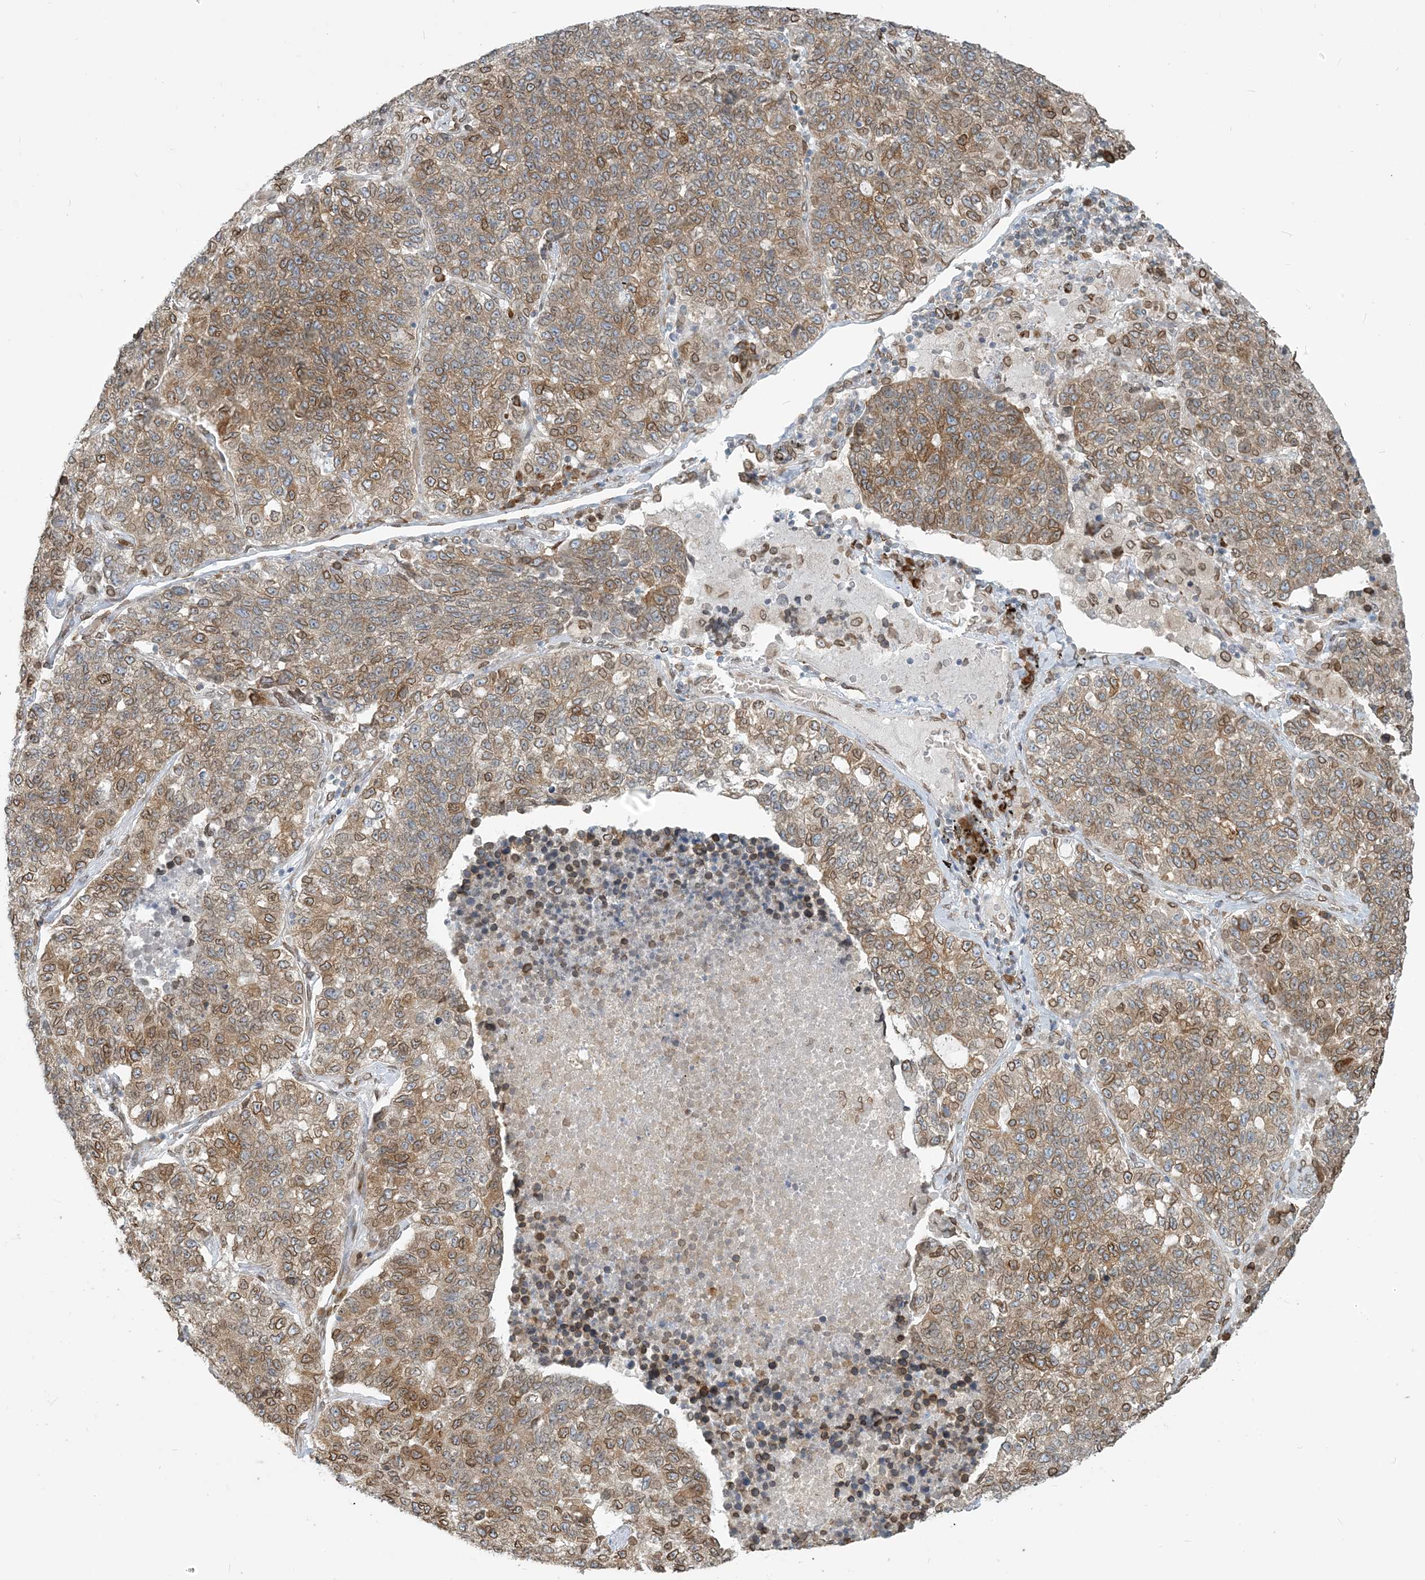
{"staining": {"intensity": "moderate", "quantity": ">75%", "location": "cytoplasmic/membranous,nuclear"}, "tissue": "lung cancer", "cell_type": "Tumor cells", "image_type": "cancer", "snomed": [{"axis": "morphology", "description": "Adenocarcinoma, NOS"}, {"axis": "topography", "description": "Lung"}], "caption": "Immunohistochemical staining of human lung adenocarcinoma demonstrates moderate cytoplasmic/membranous and nuclear protein expression in approximately >75% of tumor cells.", "gene": "WWP1", "patient": {"sex": "male", "age": 49}}